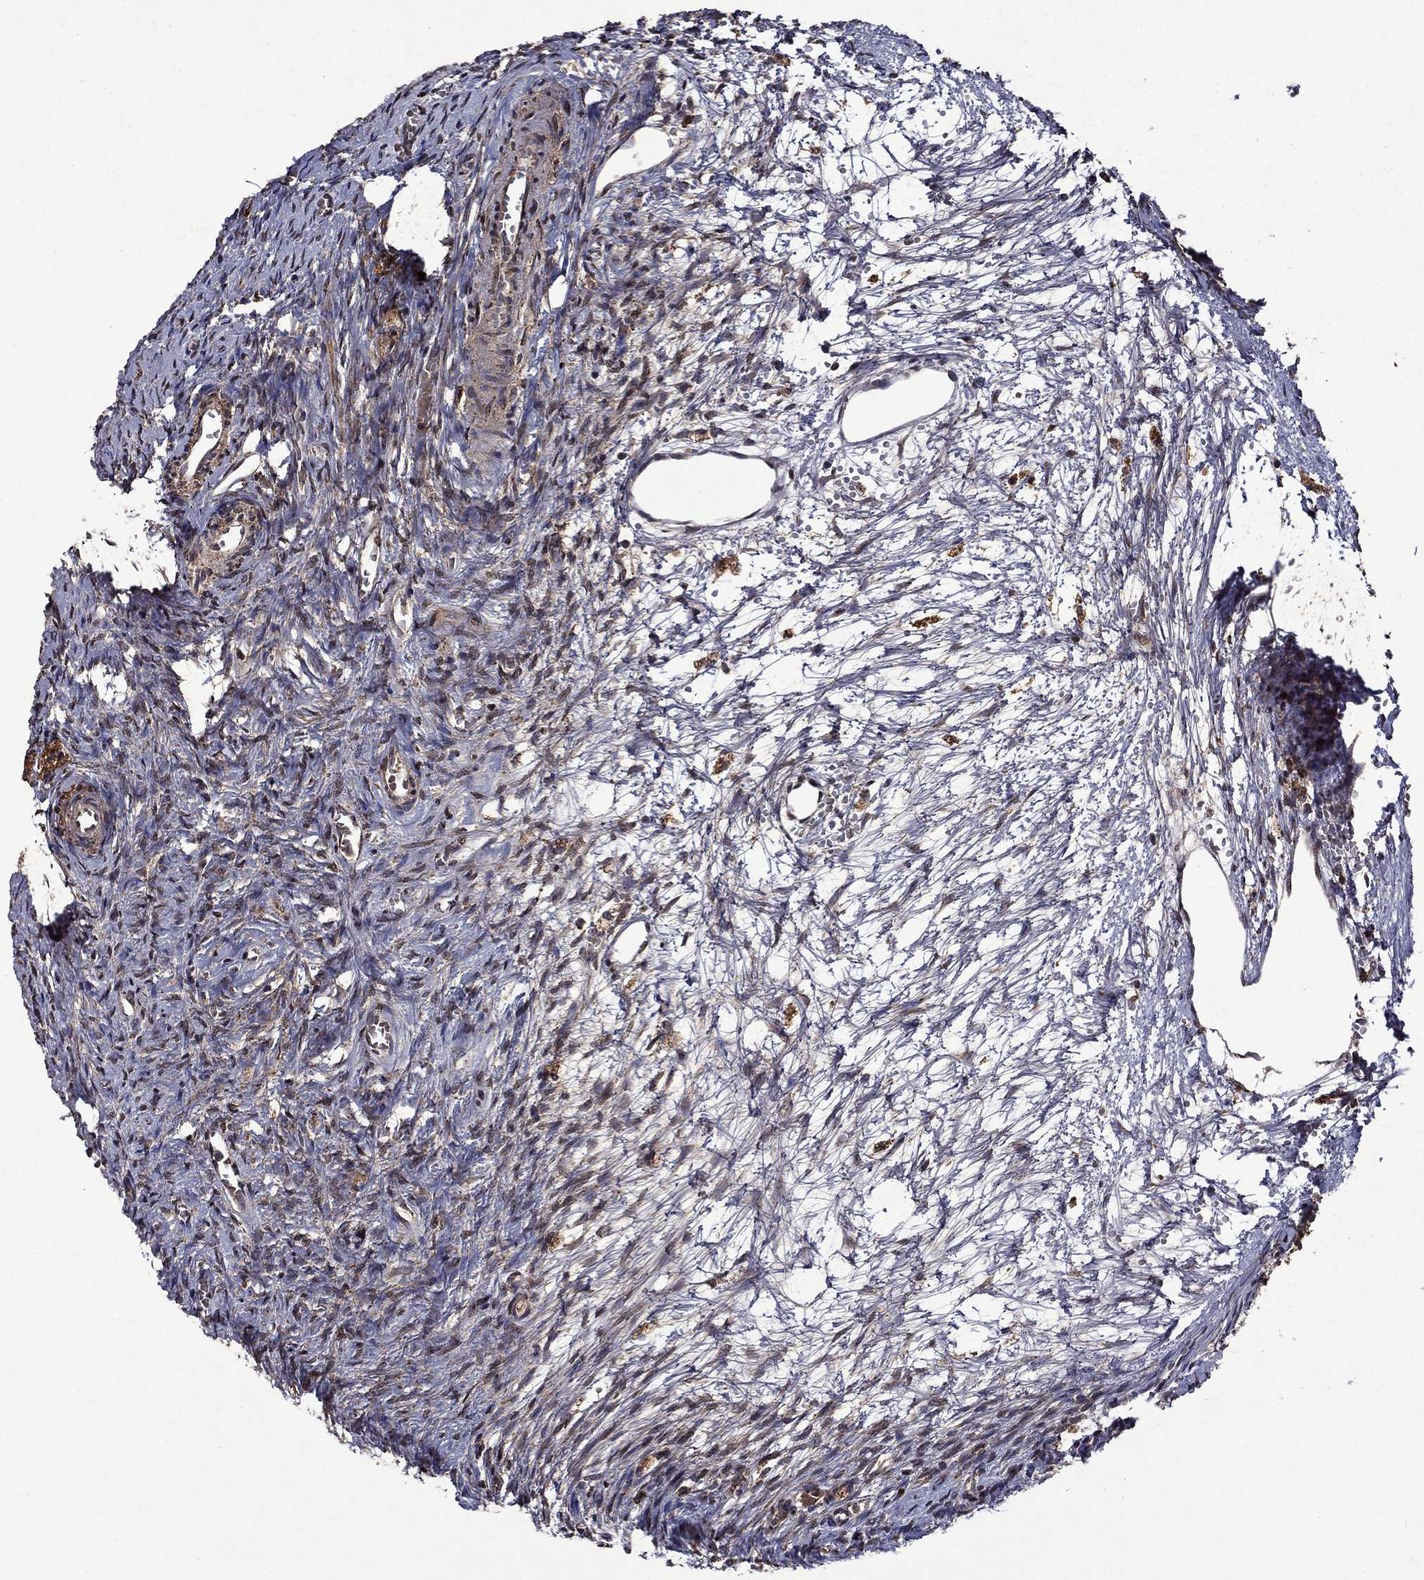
{"staining": {"intensity": "moderate", "quantity": "25%-75%", "location": "cytoplasmic/membranous"}, "tissue": "ovary", "cell_type": "Ovarian stroma cells", "image_type": "normal", "snomed": [{"axis": "morphology", "description": "Normal tissue, NOS"}, {"axis": "topography", "description": "Ovary"}], "caption": "Immunohistochemistry of benign human ovary demonstrates medium levels of moderate cytoplasmic/membranous expression in approximately 25%-75% of ovarian stroma cells.", "gene": "ITM2B", "patient": {"sex": "female", "age": 39}}